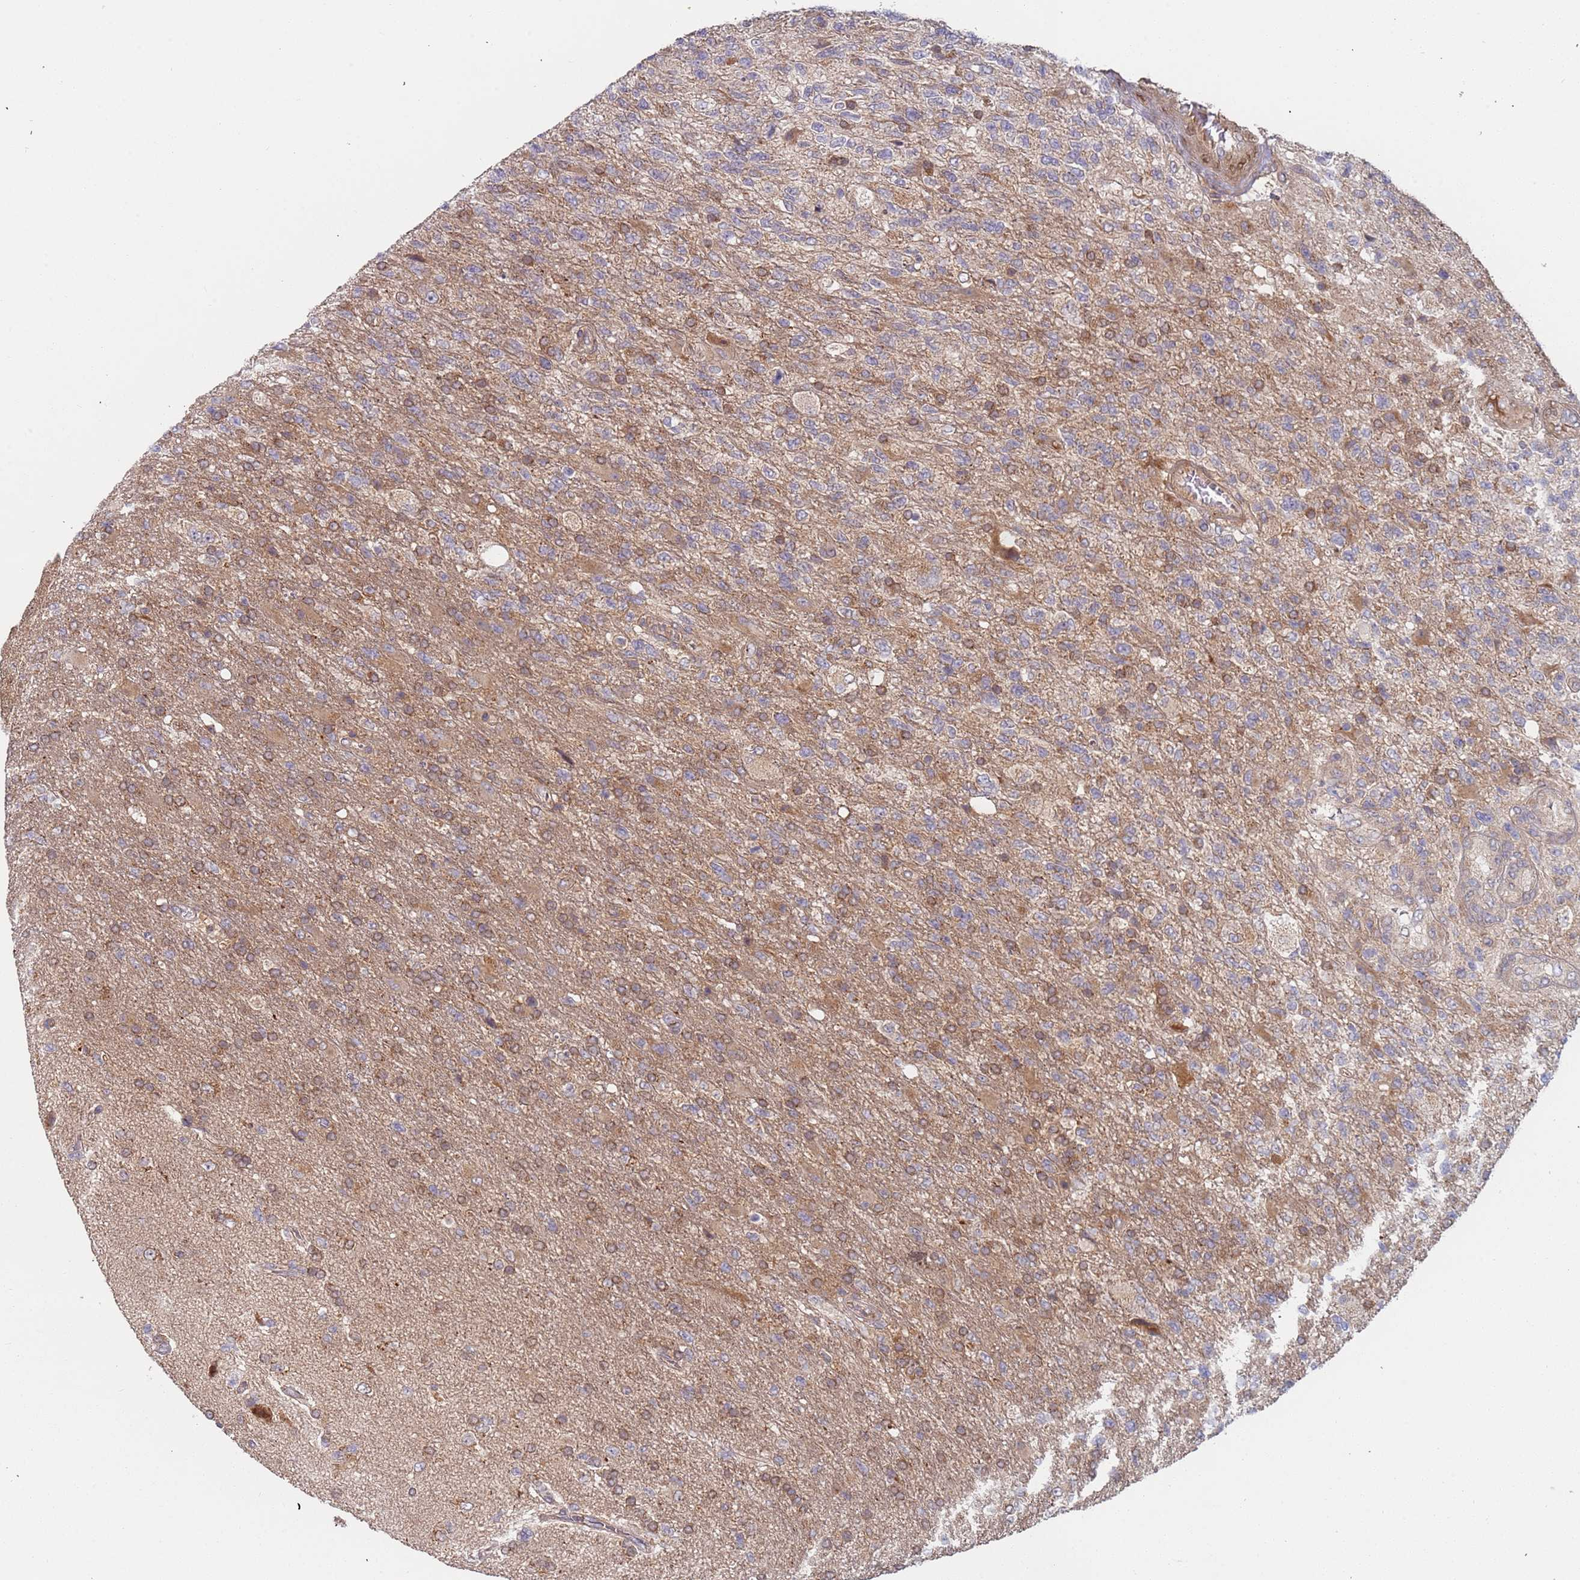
{"staining": {"intensity": "weak", "quantity": "25%-75%", "location": "cytoplasmic/membranous"}, "tissue": "glioma", "cell_type": "Tumor cells", "image_type": "cancer", "snomed": [{"axis": "morphology", "description": "Glioma, malignant, High grade"}, {"axis": "topography", "description": "Brain"}], "caption": "This histopathology image demonstrates glioma stained with IHC to label a protein in brown. The cytoplasmic/membranous of tumor cells show weak positivity for the protein. Nuclei are counter-stained blue.", "gene": "OR5A2", "patient": {"sex": "male", "age": 56}}